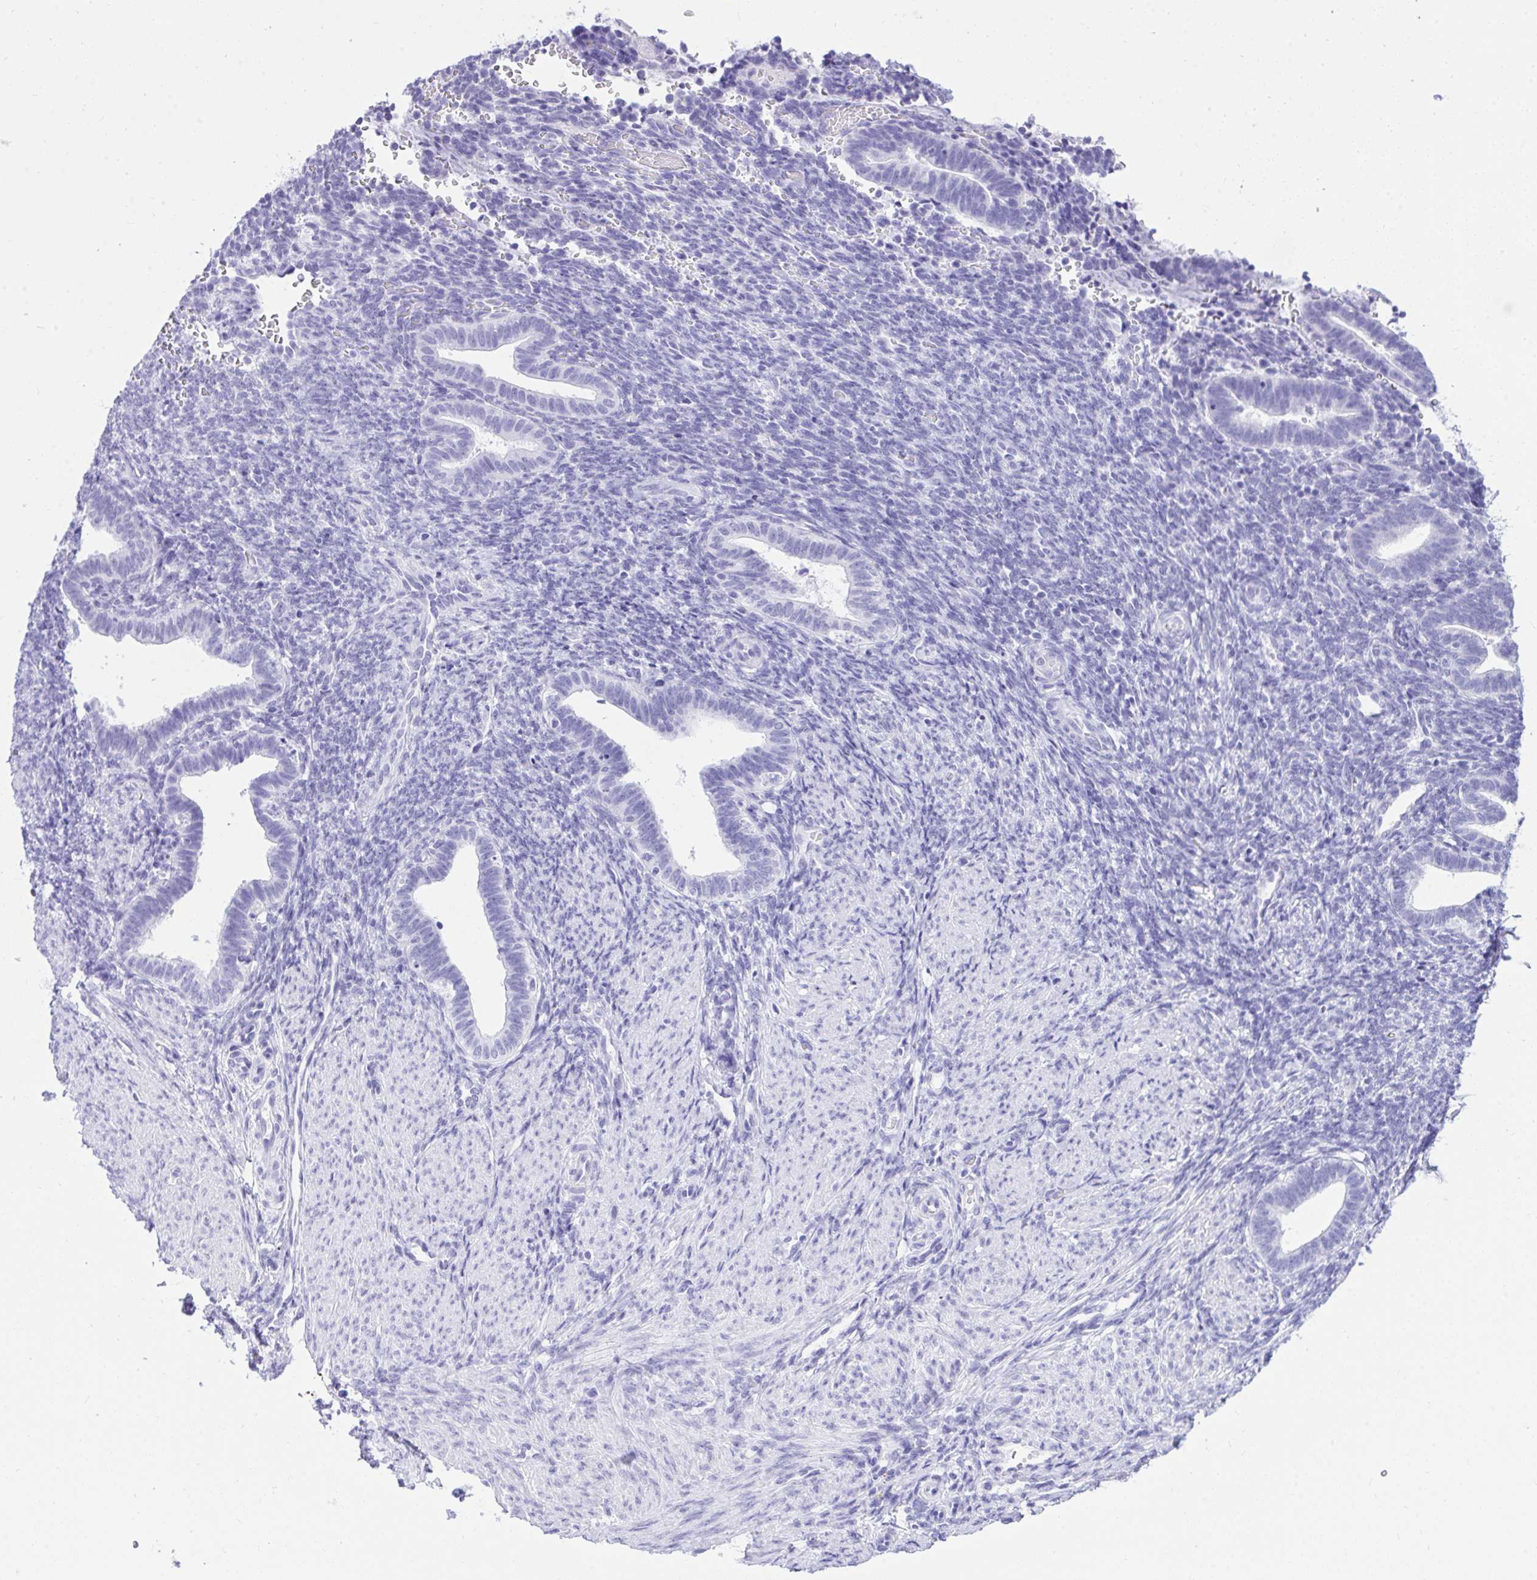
{"staining": {"intensity": "negative", "quantity": "none", "location": "none"}, "tissue": "endometrium", "cell_type": "Cells in endometrial stroma", "image_type": "normal", "snomed": [{"axis": "morphology", "description": "Normal tissue, NOS"}, {"axis": "topography", "description": "Endometrium"}], "caption": "Cells in endometrial stroma show no significant expression in benign endometrium. The staining is performed using DAB brown chromogen with nuclei counter-stained in using hematoxylin.", "gene": "TLN2", "patient": {"sex": "female", "age": 34}}